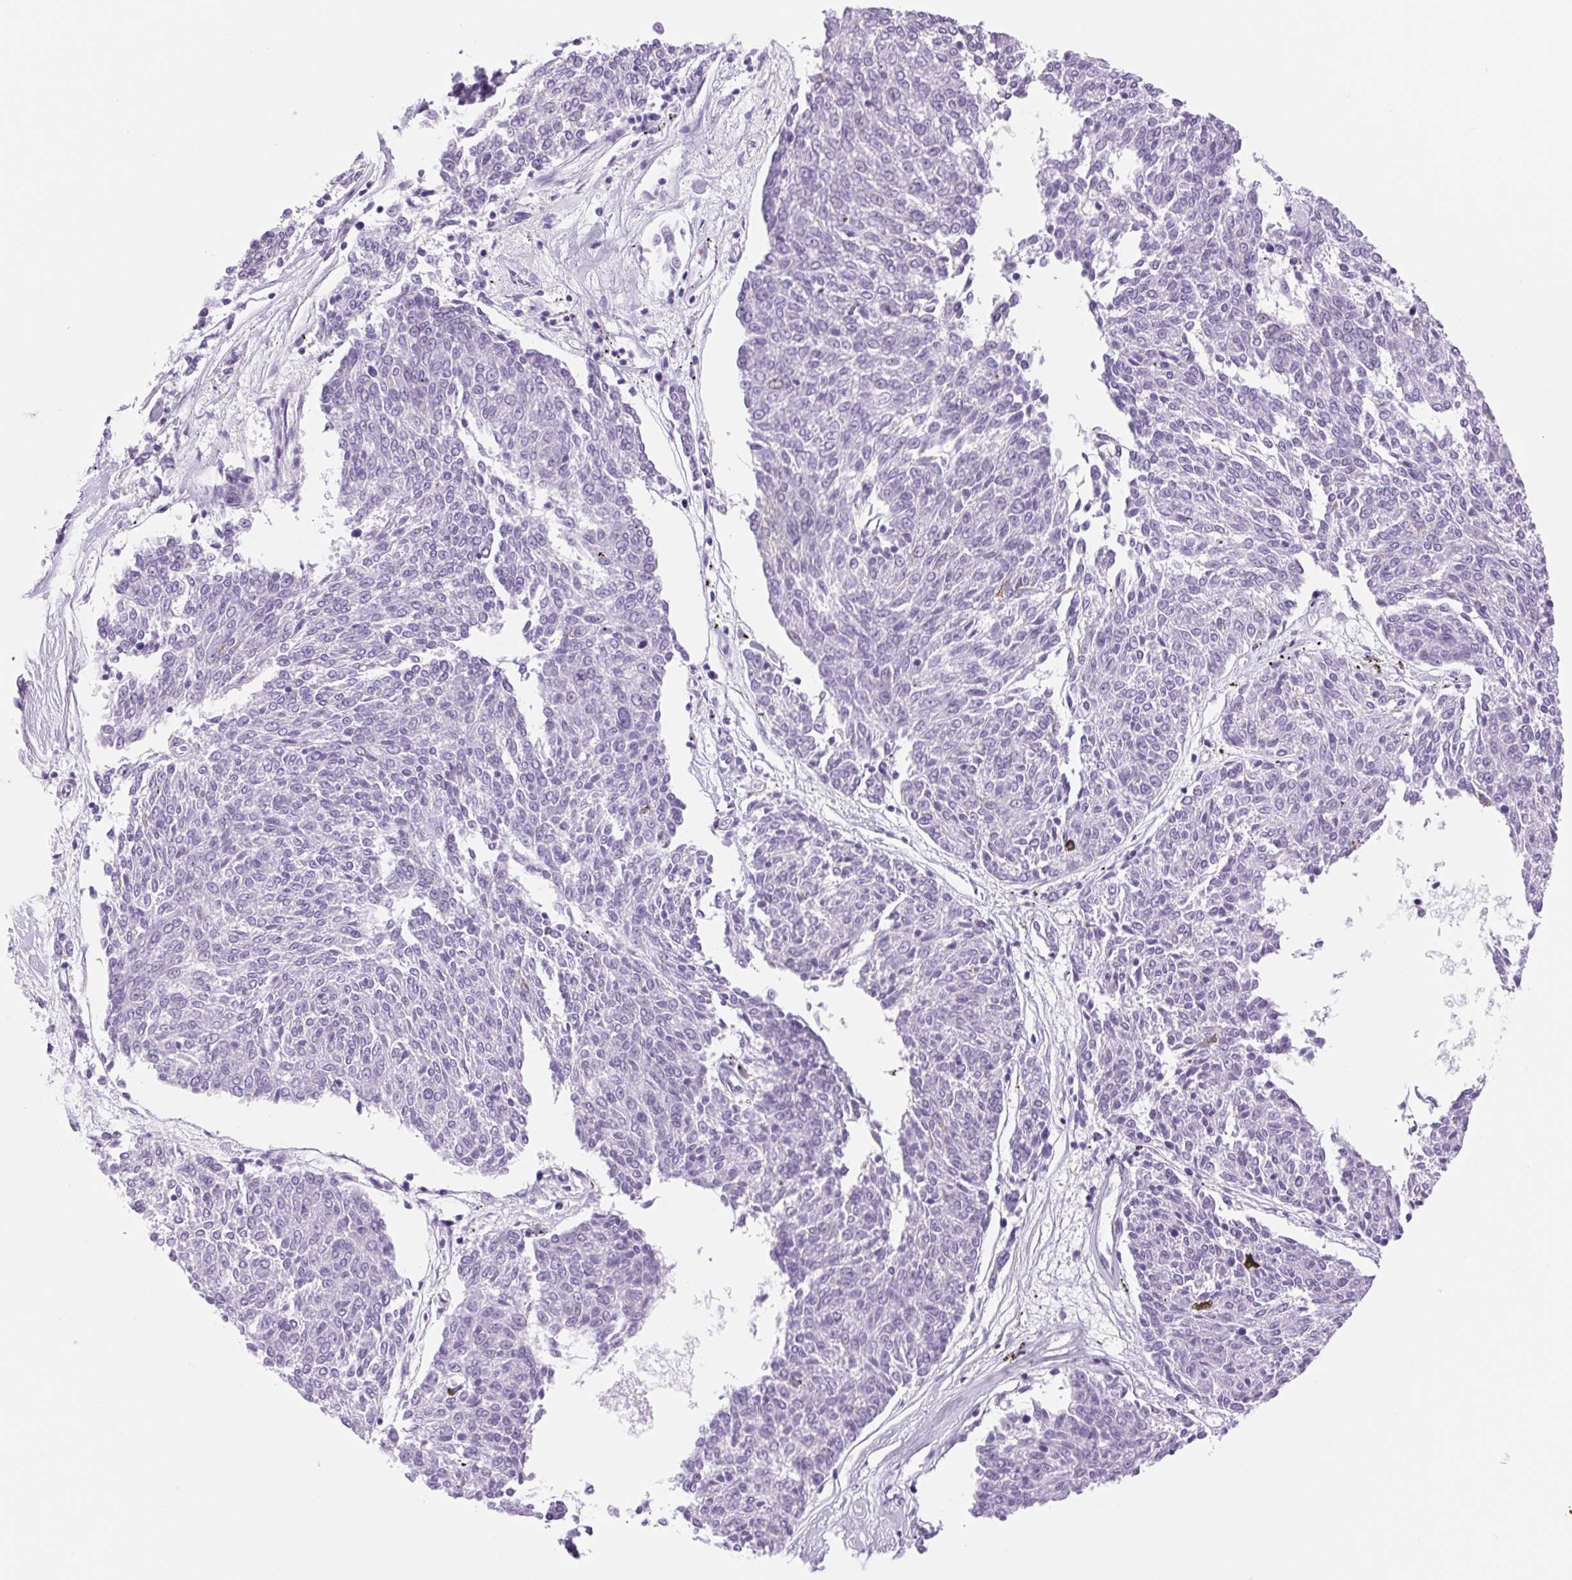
{"staining": {"intensity": "negative", "quantity": "none", "location": "none"}, "tissue": "melanoma", "cell_type": "Tumor cells", "image_type": "cancer", "snomed": [{"axis": "morphology", "description": "Malignant melanoma, NOS"}, {"axis": "topography", "description": "Skin"}], "caption": "Tumor cells are negative for brown protein staining in malignant melanoma.", "gene": "SERPINB3", "patient": {"sex": "female", "age": 72}}